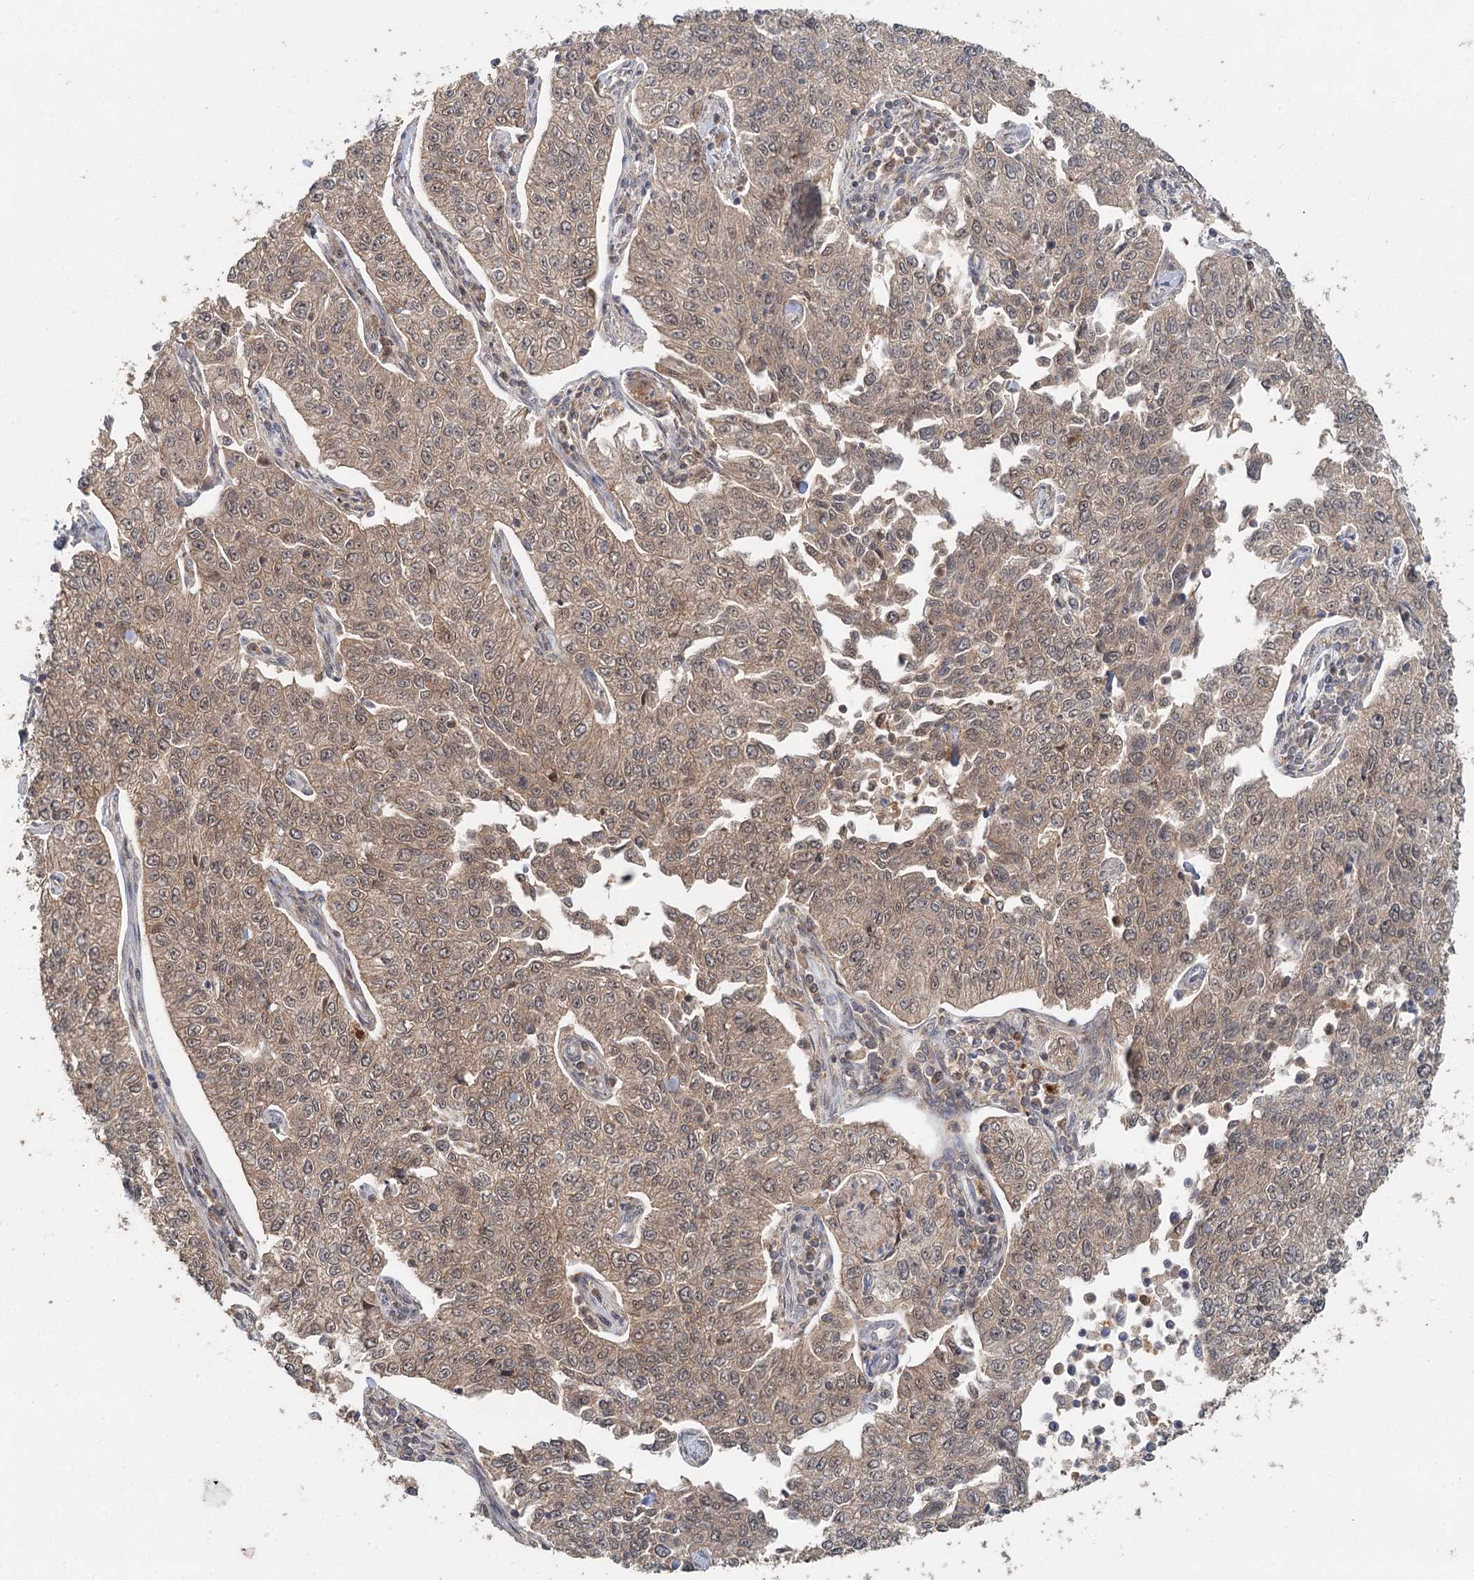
{"staining": {"intensity": "weak", "quantity": ">75%", "location": "cytoplasmic/membranous,nuclear"}, "tissue": "cervical cancer", "cell_type": "Tumor cells", "image_type": "cancer", "snomed": [{"axis": "morphology", "description": "Squamous cell carcinoma, NOS"}, {"axis": "topography", "description": "Cervix"}], "caption": "Cervical squamous cell carcinoma tissue shows weak cytoplasmic/membranous and nuclear positivity in approximately >75% of tumor cells", "gene": "ADK", "patient": {"sex": "female", "age": 35}}